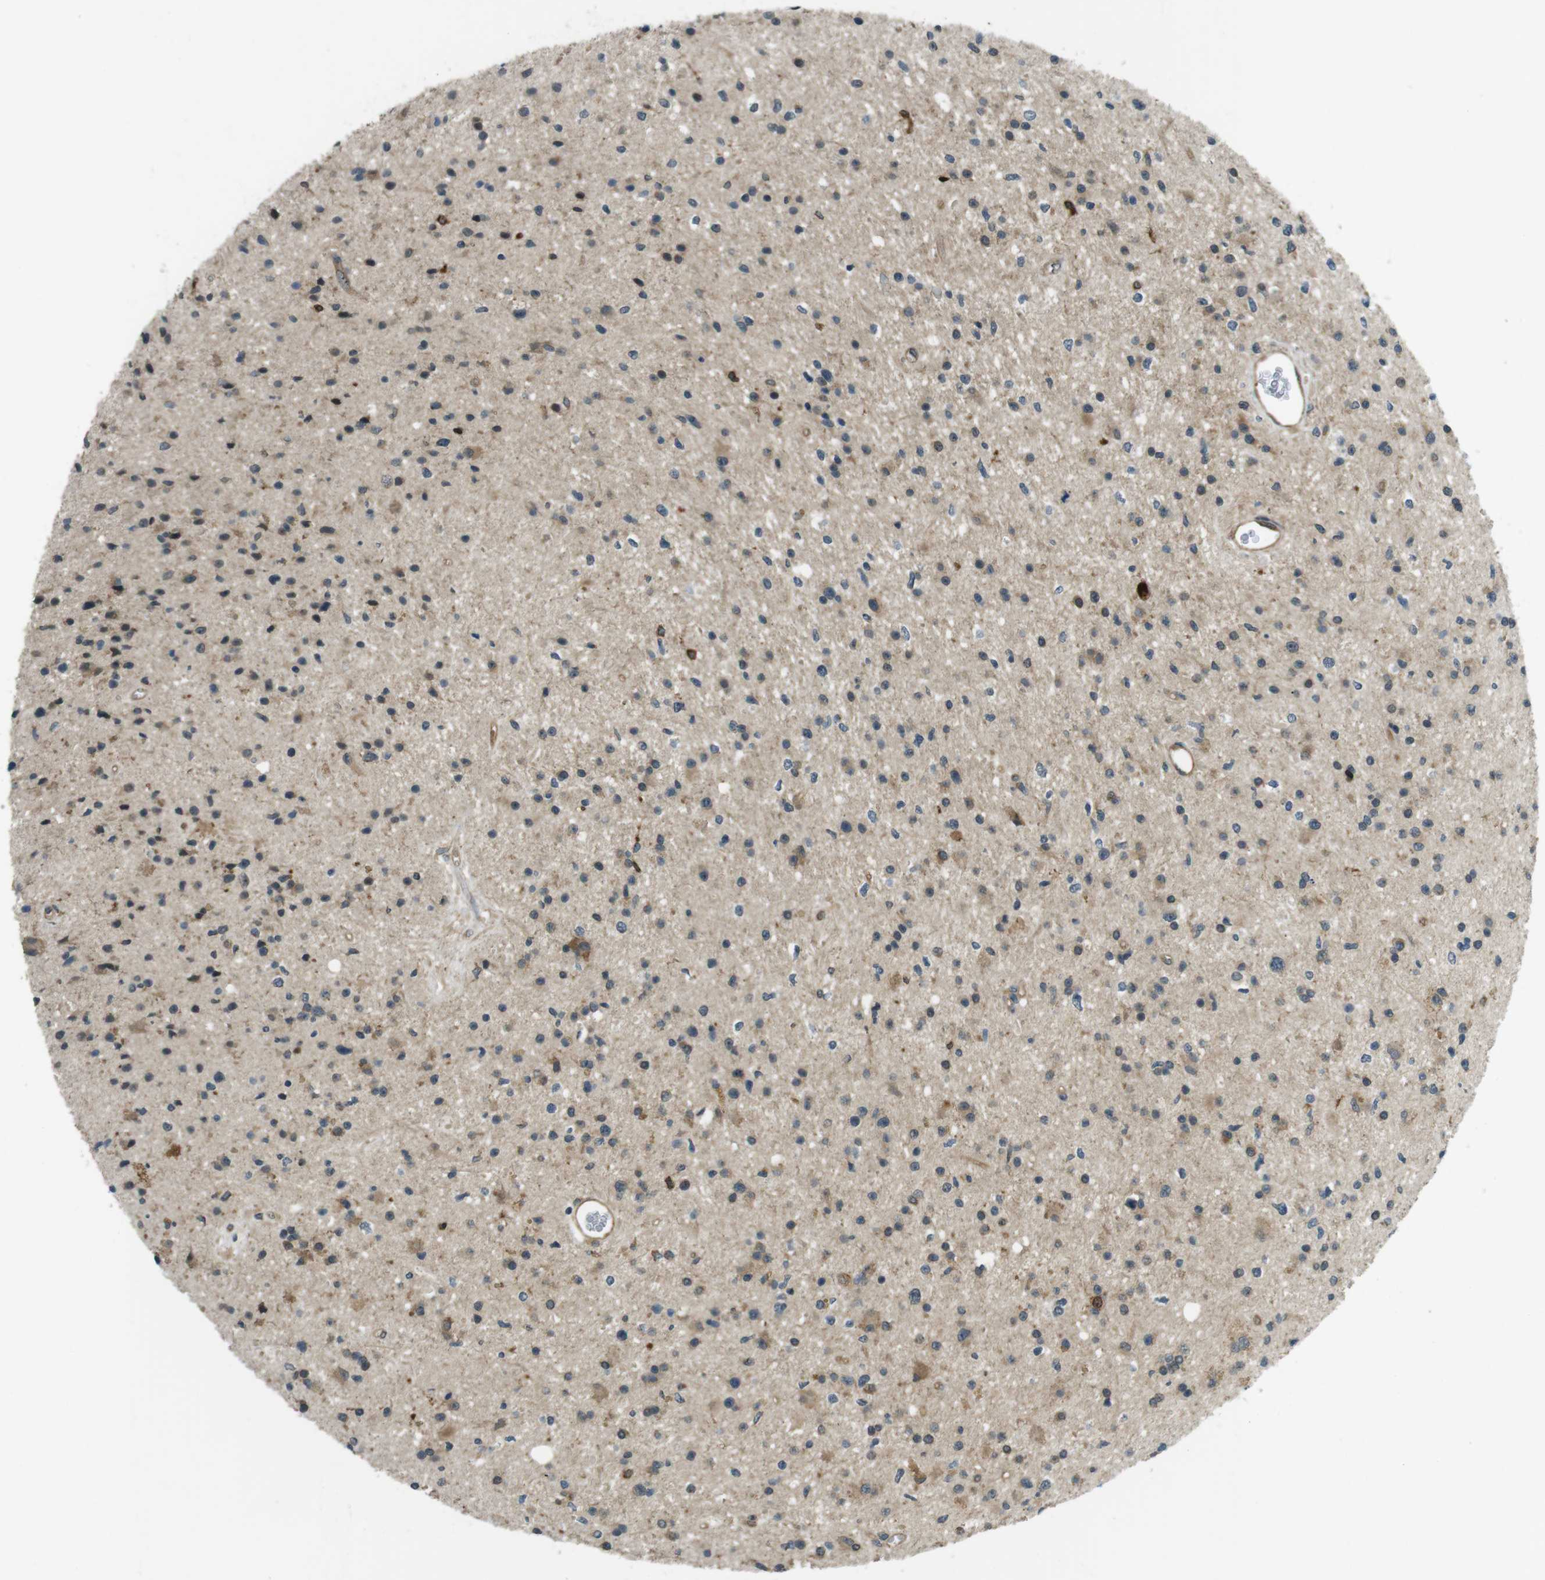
{"staining": {"intensity": "moderate", "quantity": "<25%", "location": "cytoplasmic/membranous"}, "tissue": "glioma", "cell_type": "Tumor cells", "image_type": "cancer", "snomed": [{"axis": "morphology", "description": "Glioma, malignant, High grade"}, {"axis": "topography", "description": "Brain"}], "caption": "This is an image of immunohistochemistry (IHC) staining of malignant high-grade glioma, which shows moderate expression in the cytoplasmic/membranous of tumor cells.", "gene": "TIAM2", "patient": {"sex": "male", "age": 33}}